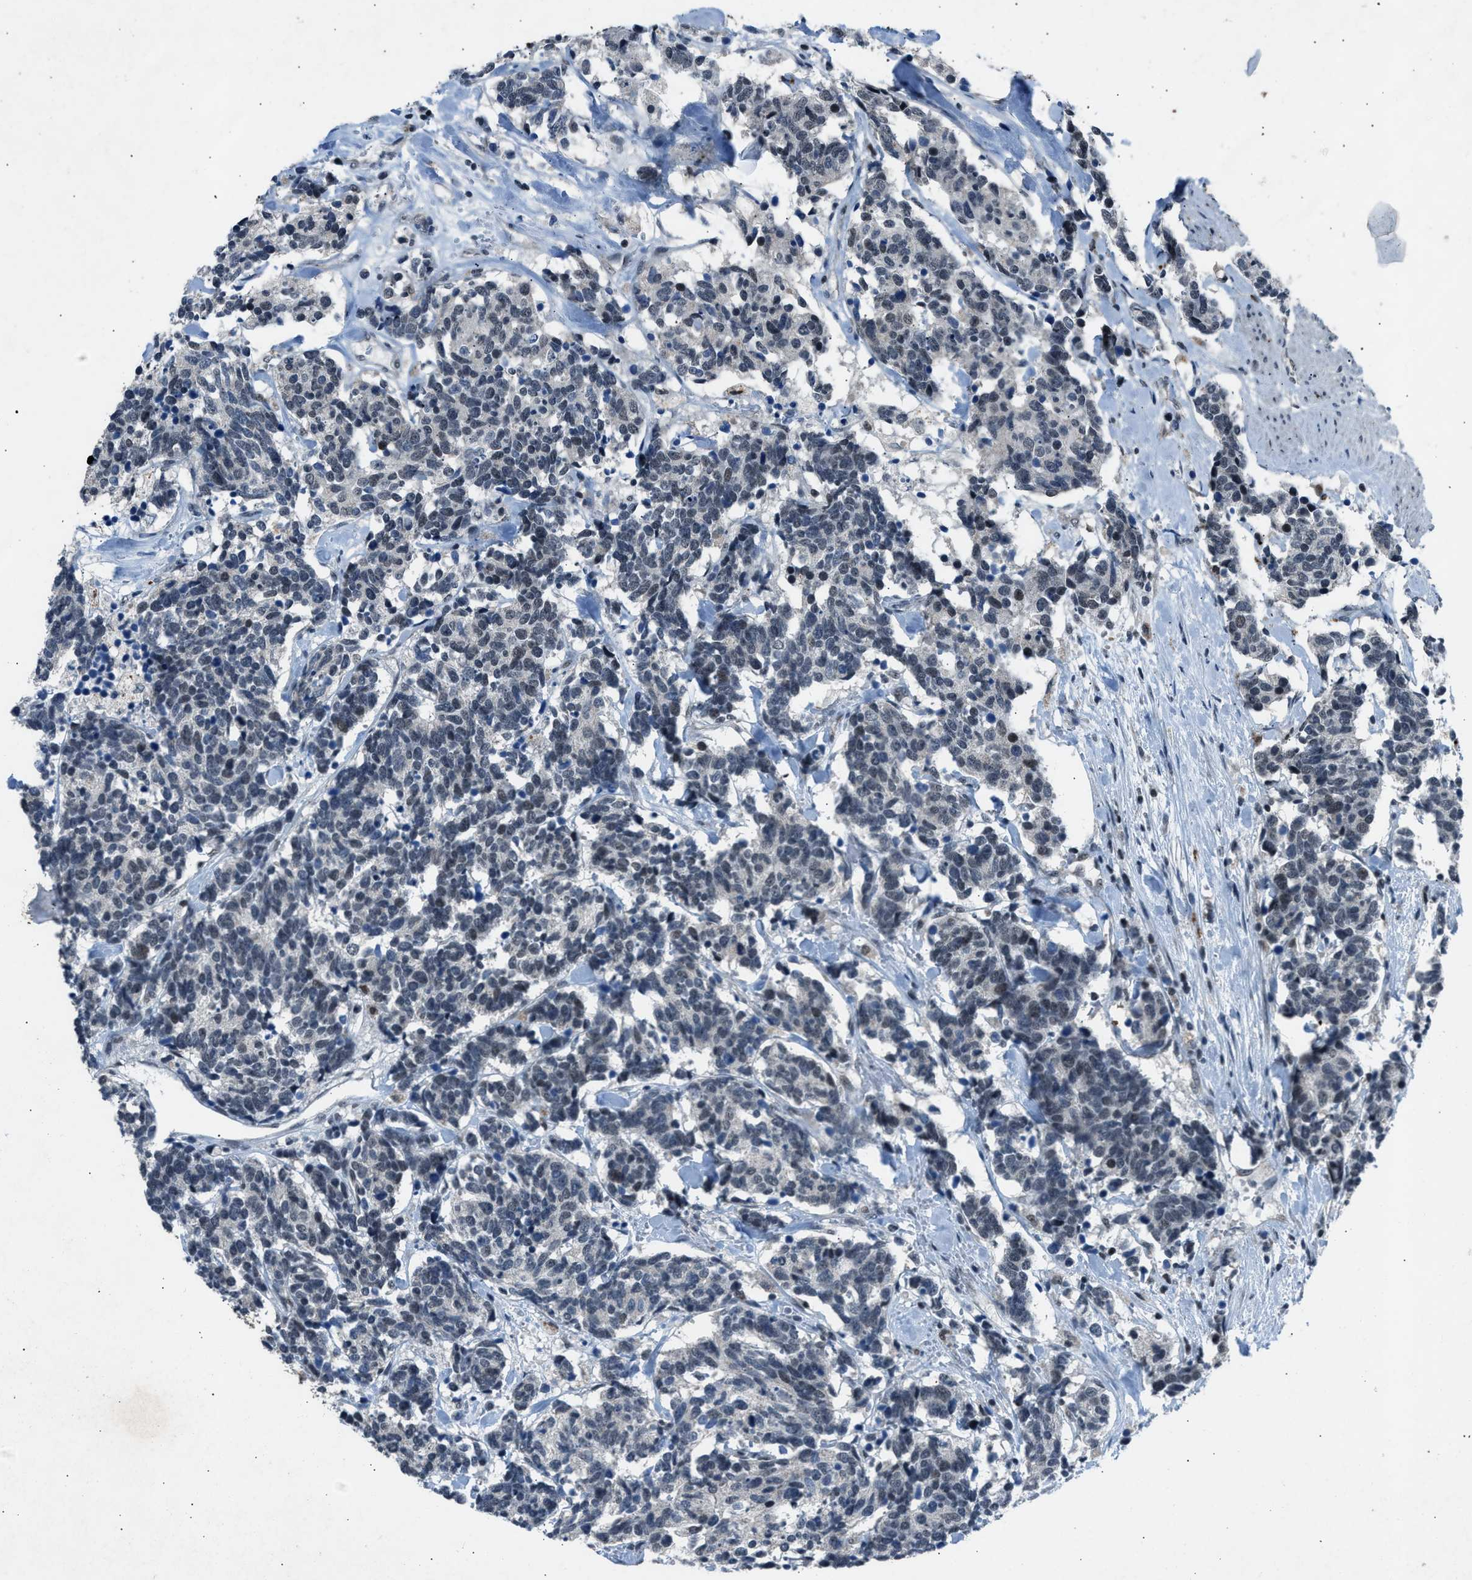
{"staining": {"intensity": "negative", "quantity": "none", "location": "none"}, "tissue": "carcinoid", "cell_type": "Tumor cells", "image_type": "cancer", "snomed": [{"axis": "morphology", "description": "Carcinoma, NOS"}, {"axis": "morphology", "description": "Carcinoid, malignant, NOS"}, {"axis": "topography", "description": "Urinary bladder"}], "caption": "An immunohistochemistry (IHC) micrograph of carcinoma is shown. There is no staining in tumor cells of carcinoma.", "gene": "ADCY1", "patient": {"sex": "male", "age": 57}}